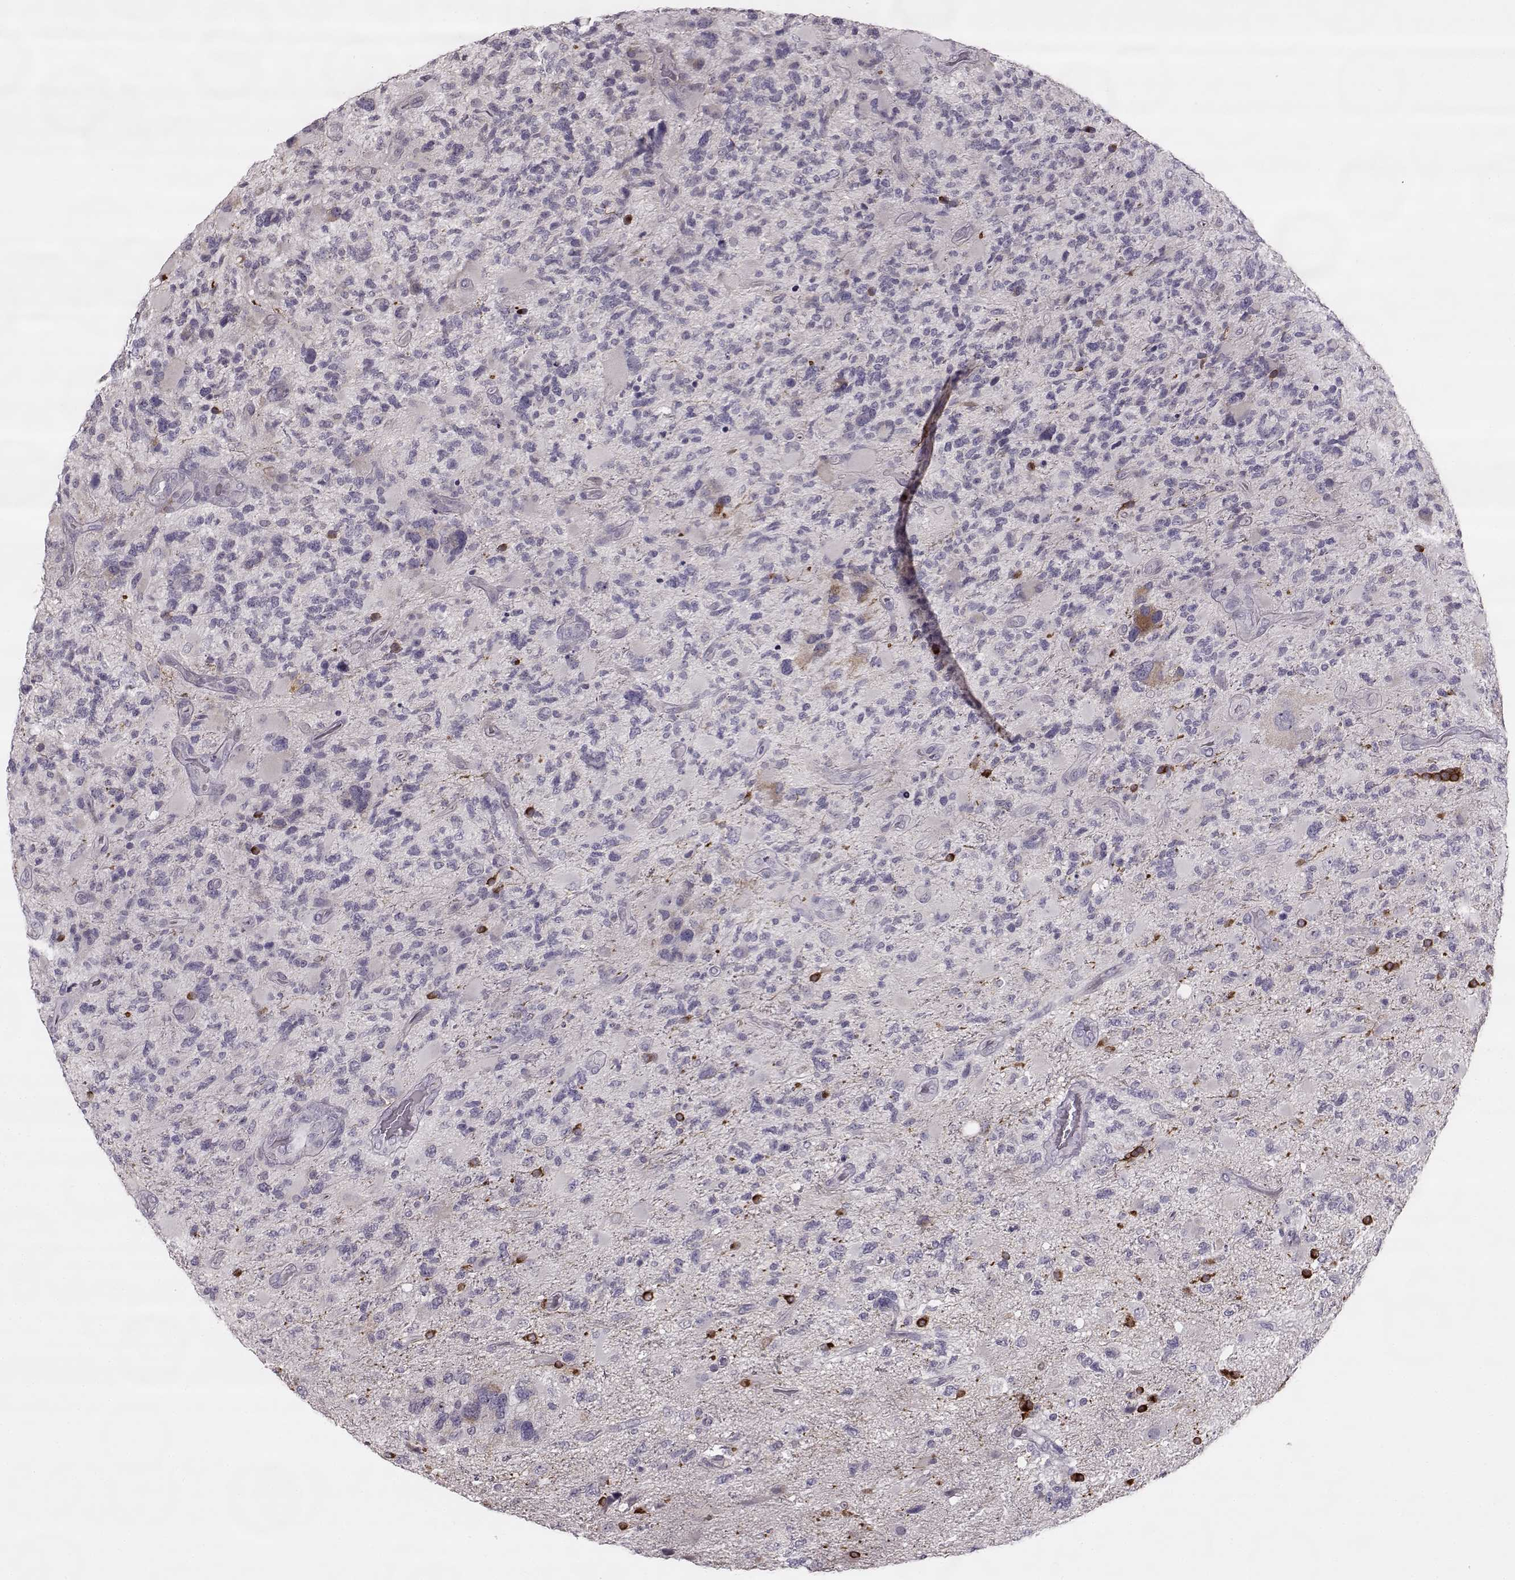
{"staining": {"intensity": "negative", "quantity": "none", "location": "none"}, "tissue": "glioma", "cell_type": "Tumor cells", "image_type": "cancer", "snomed": [{"axis": "morphology", "description": "Glioma, malignant, High grade"}, {"axis": "topography", "description": "Brain"}], "caption": "This is a image of IHC staining of glioma, which shows no positivity in tumor cells.", "gene": "MAP6D1", "patient": {"sex": "female", "age": 71}}